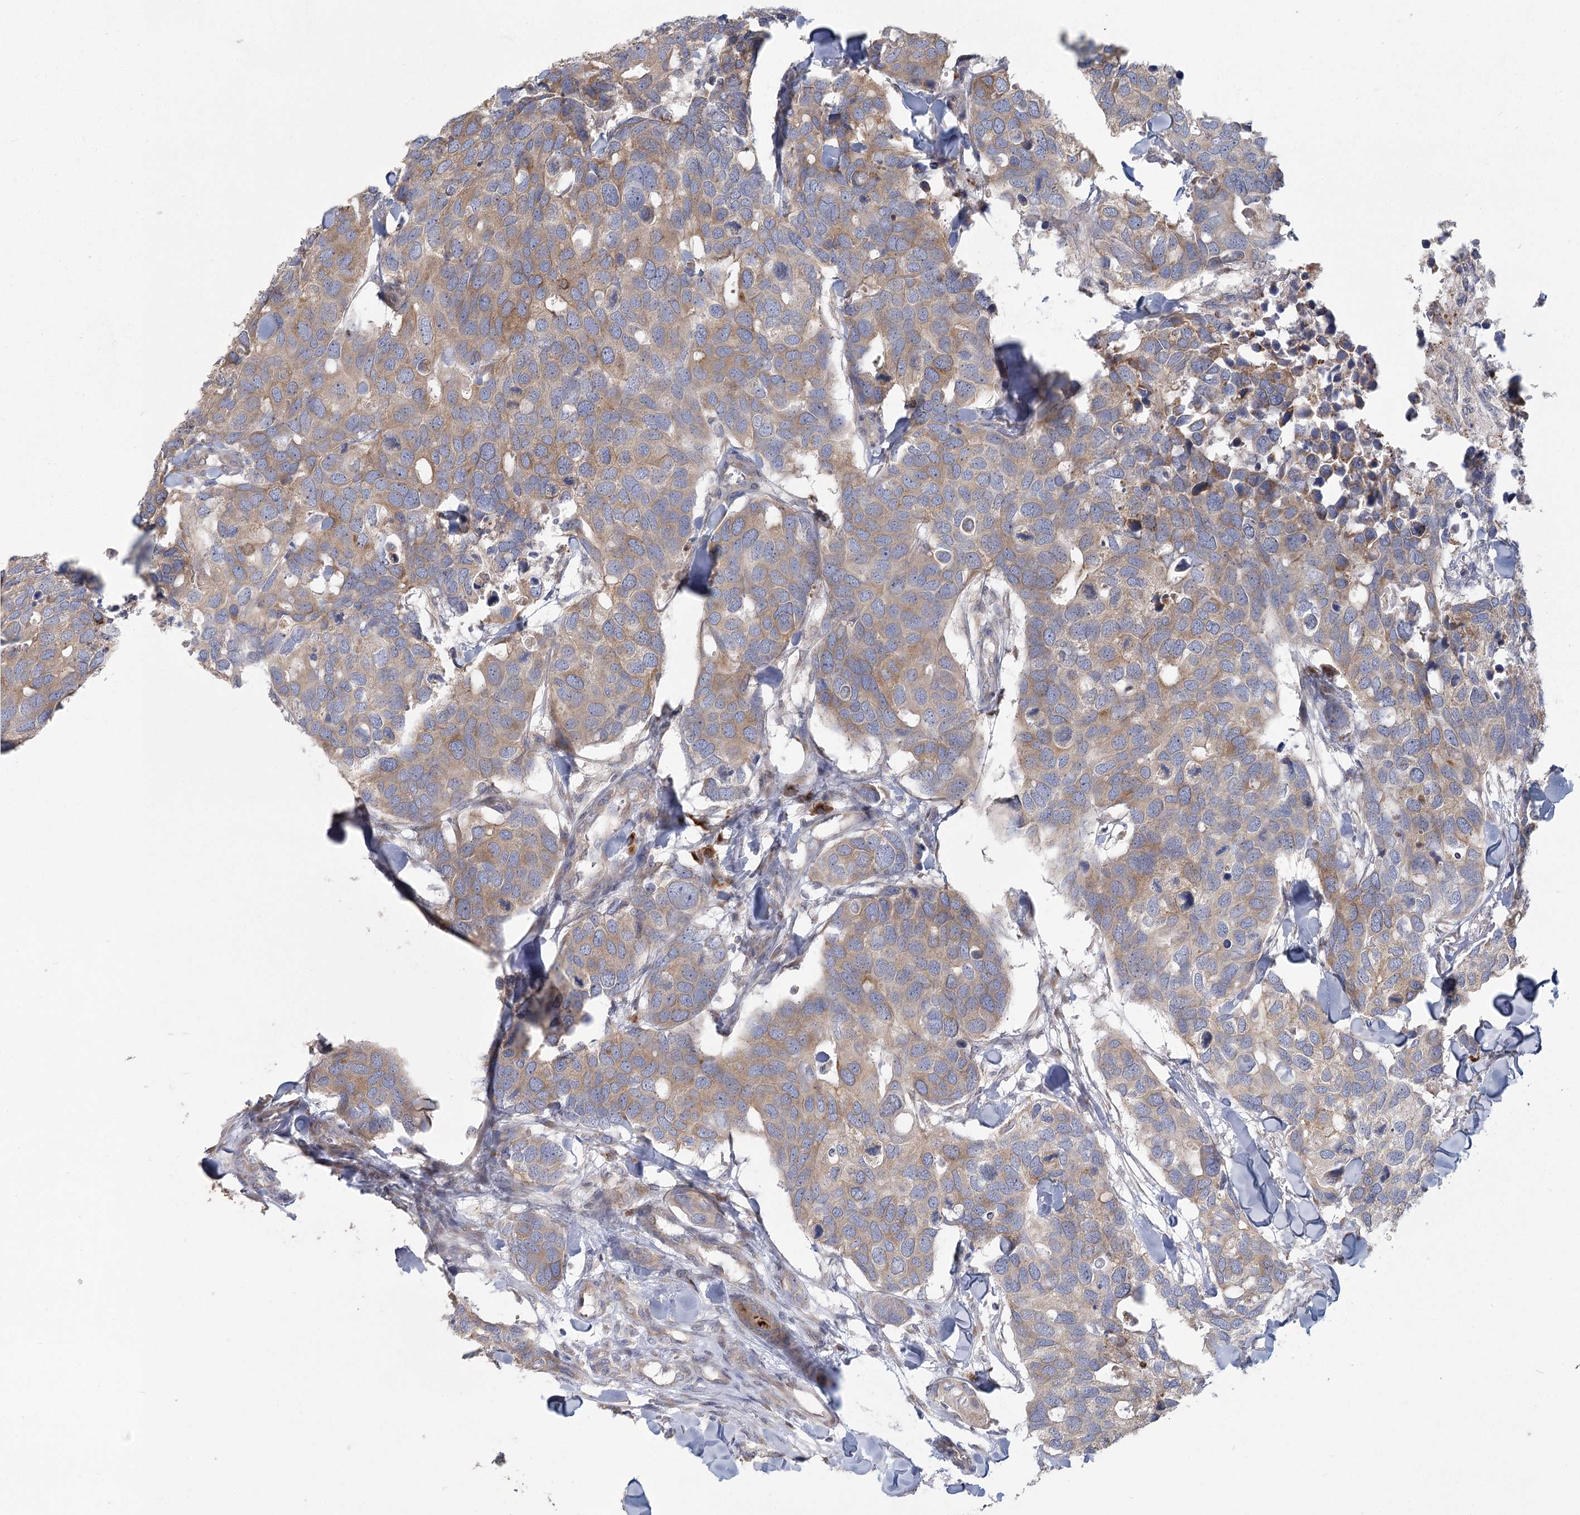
{"staining": {"intensity": "moderate", "quantity": "<25%", "location": "cytoplasmic/membranous"}, "tissue": "breast cancer", "cell_type": "Tumor cells", "image_type": "cancer", "snomed": [{"axis": "morphology", "description": "Duct carcinoma"}, {"axis": "topography", "description": "Breast"}], "caption": "This is a micrograph of immunohistochemistry staining of invasive ductal carcinoma (breast), which shows moderate expression in the cytoplasmic/membranous of tumor cells.", "gene": "CNTLN", "patient": {"sex": "female", "age": 83}}